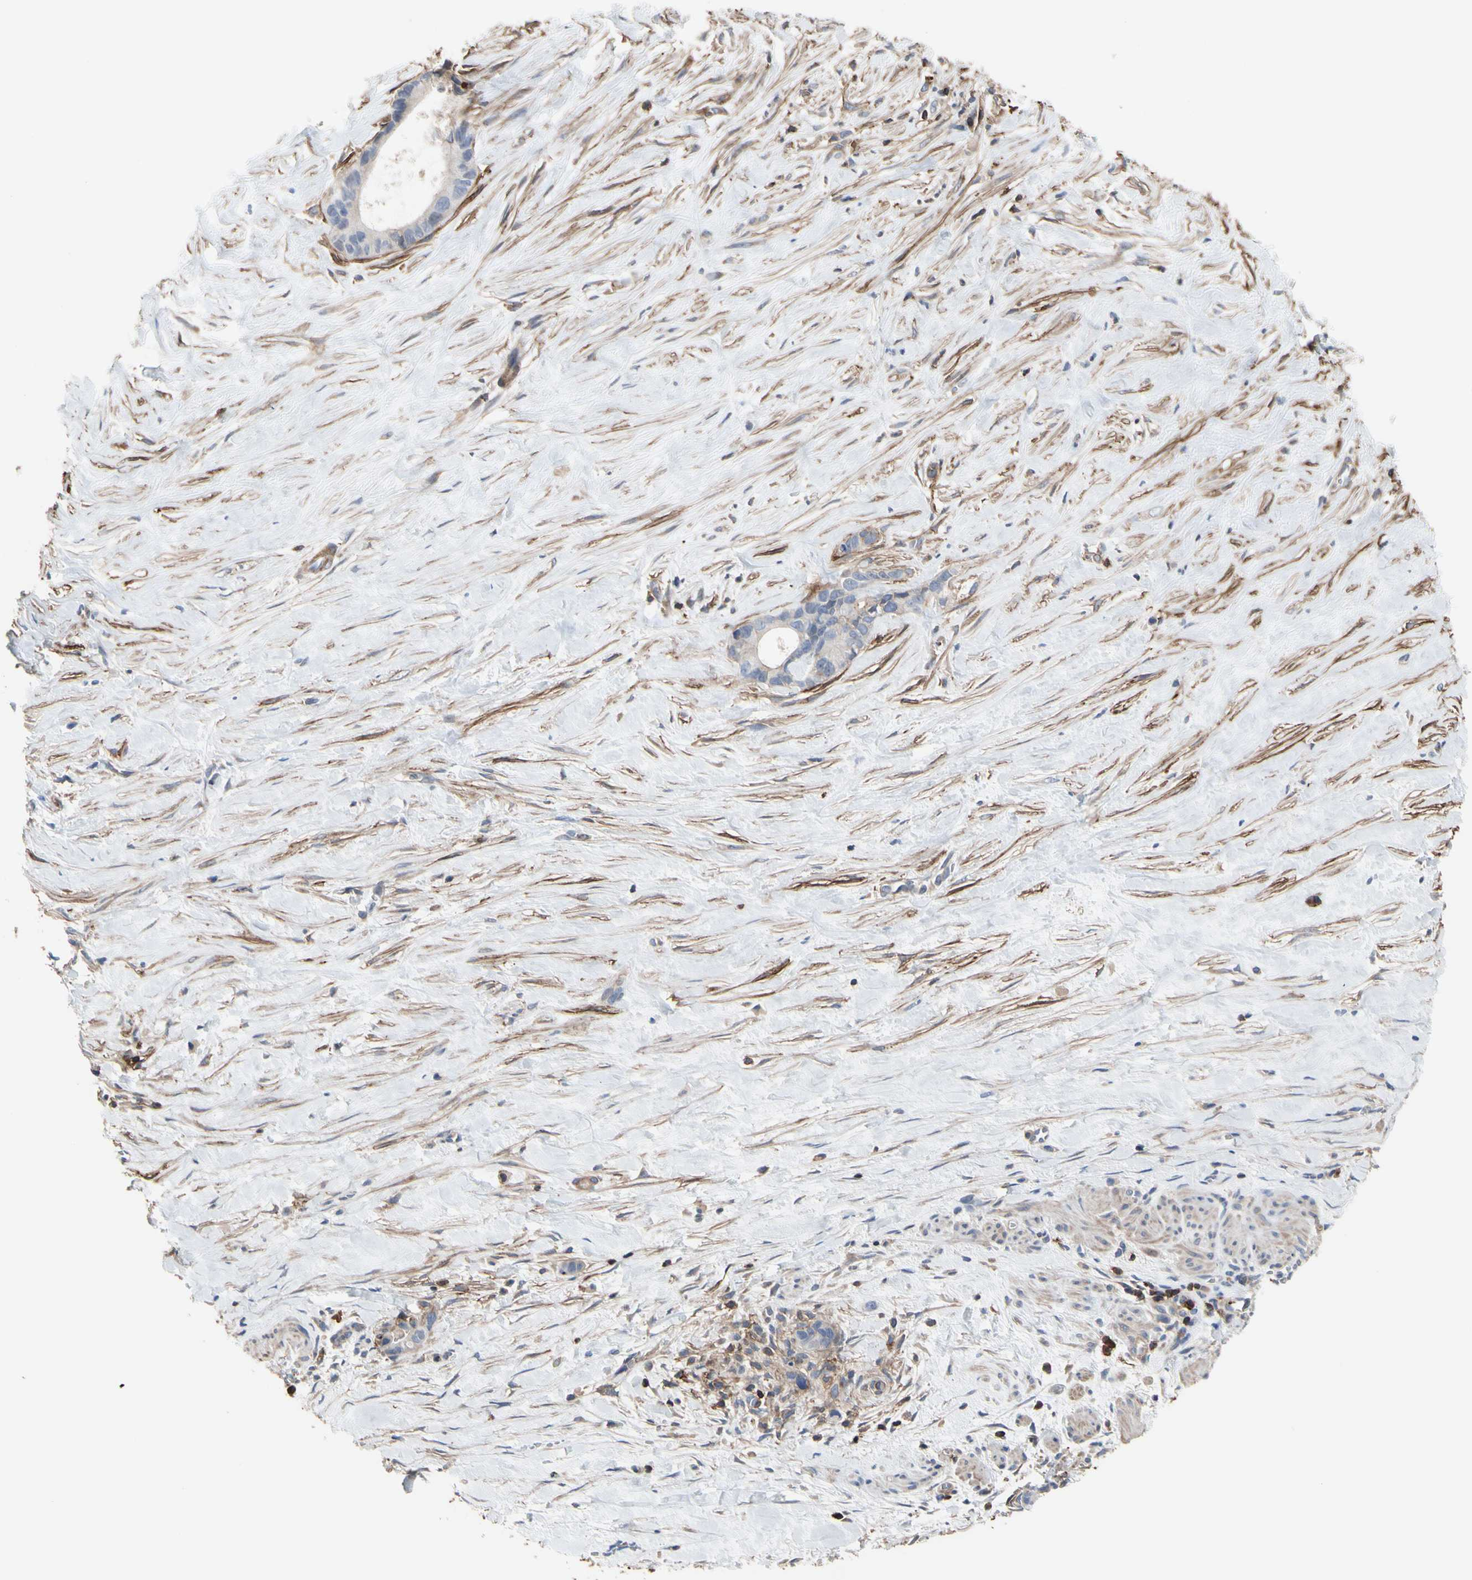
{"staining": {"intensity": "weak", "quantity": ">75%", "location": "cytoplasmic/membranous"}, "tissue": "liver cancer", "cell_type": "Tumor cells", "image_type": "cancer", "snomed": [{"axis": "morphology", "description": "Cholangiocarcinoma"}, {"axis": "topography", "description": "Liver"}], "caption": "Protein staining by immunohistochemistry (IHC) exhibits weak cytoplasmic/membranous staining in approximately >75% of tumor cells in liver cancer (cholangiocarcinoma).", "gene": "ANXA6", "patient": {"sex": "female", "age": 55}}